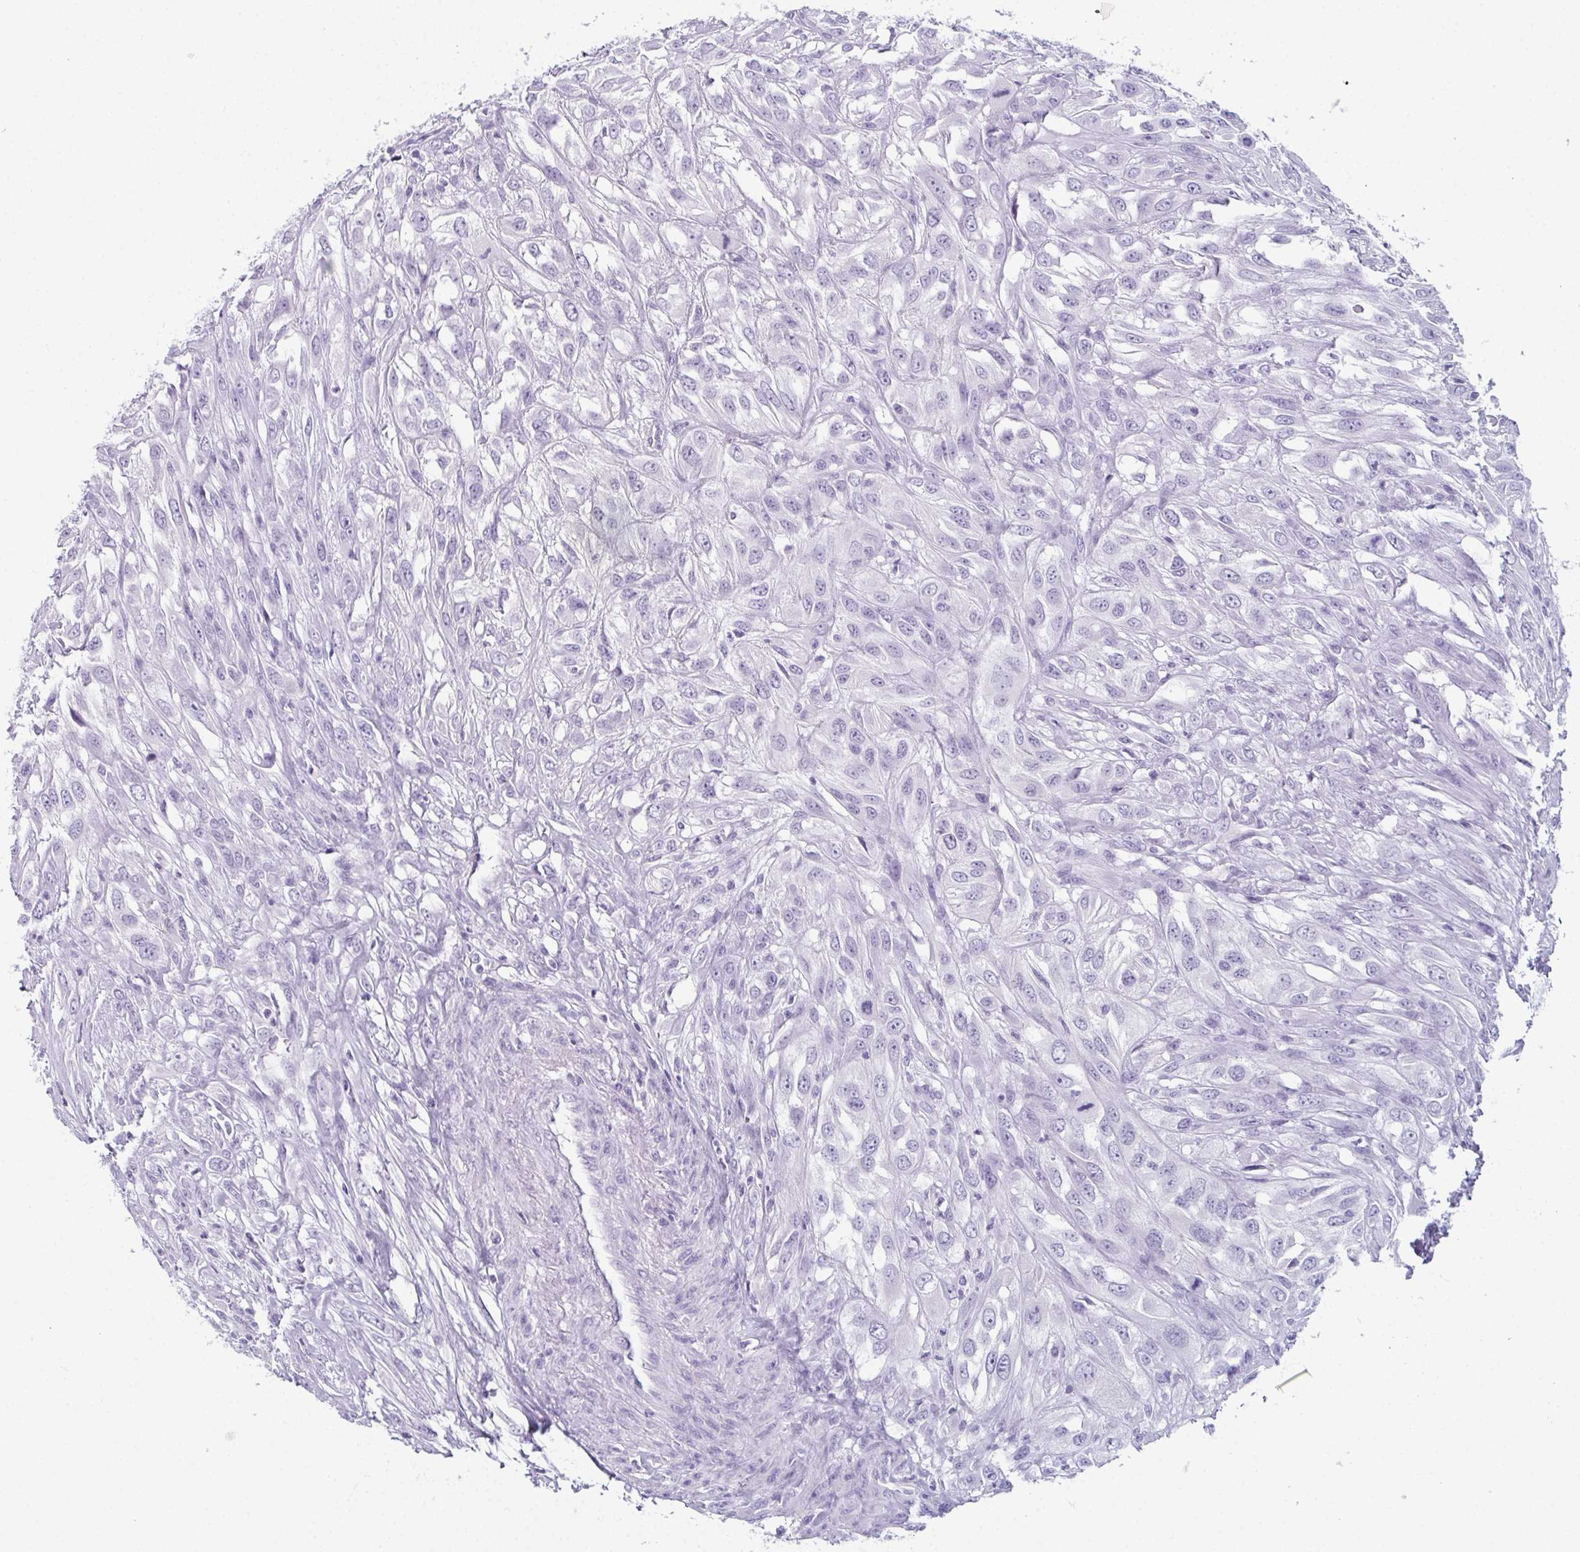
{"staining": {"intensity": "negative", "quantity": "none", "location": "none"}, "tissue": "urothelial cancer", "cell_type": "Tumor cells", "image_type": "cancer", "snomed": [{"axis": "morphology", "description": "Urothelial carcinoma, High grade"}, {"axis": "topography", "description": "Urinary bladder"}], "caption": "A high-resolution photomicrograph shows IHC staining of high-grade urothelial carcinoma, which exhibits no significant positivity in tumor cells.", "gene": "ENKUR", "patient": {"sex": "male", "age": 67}}